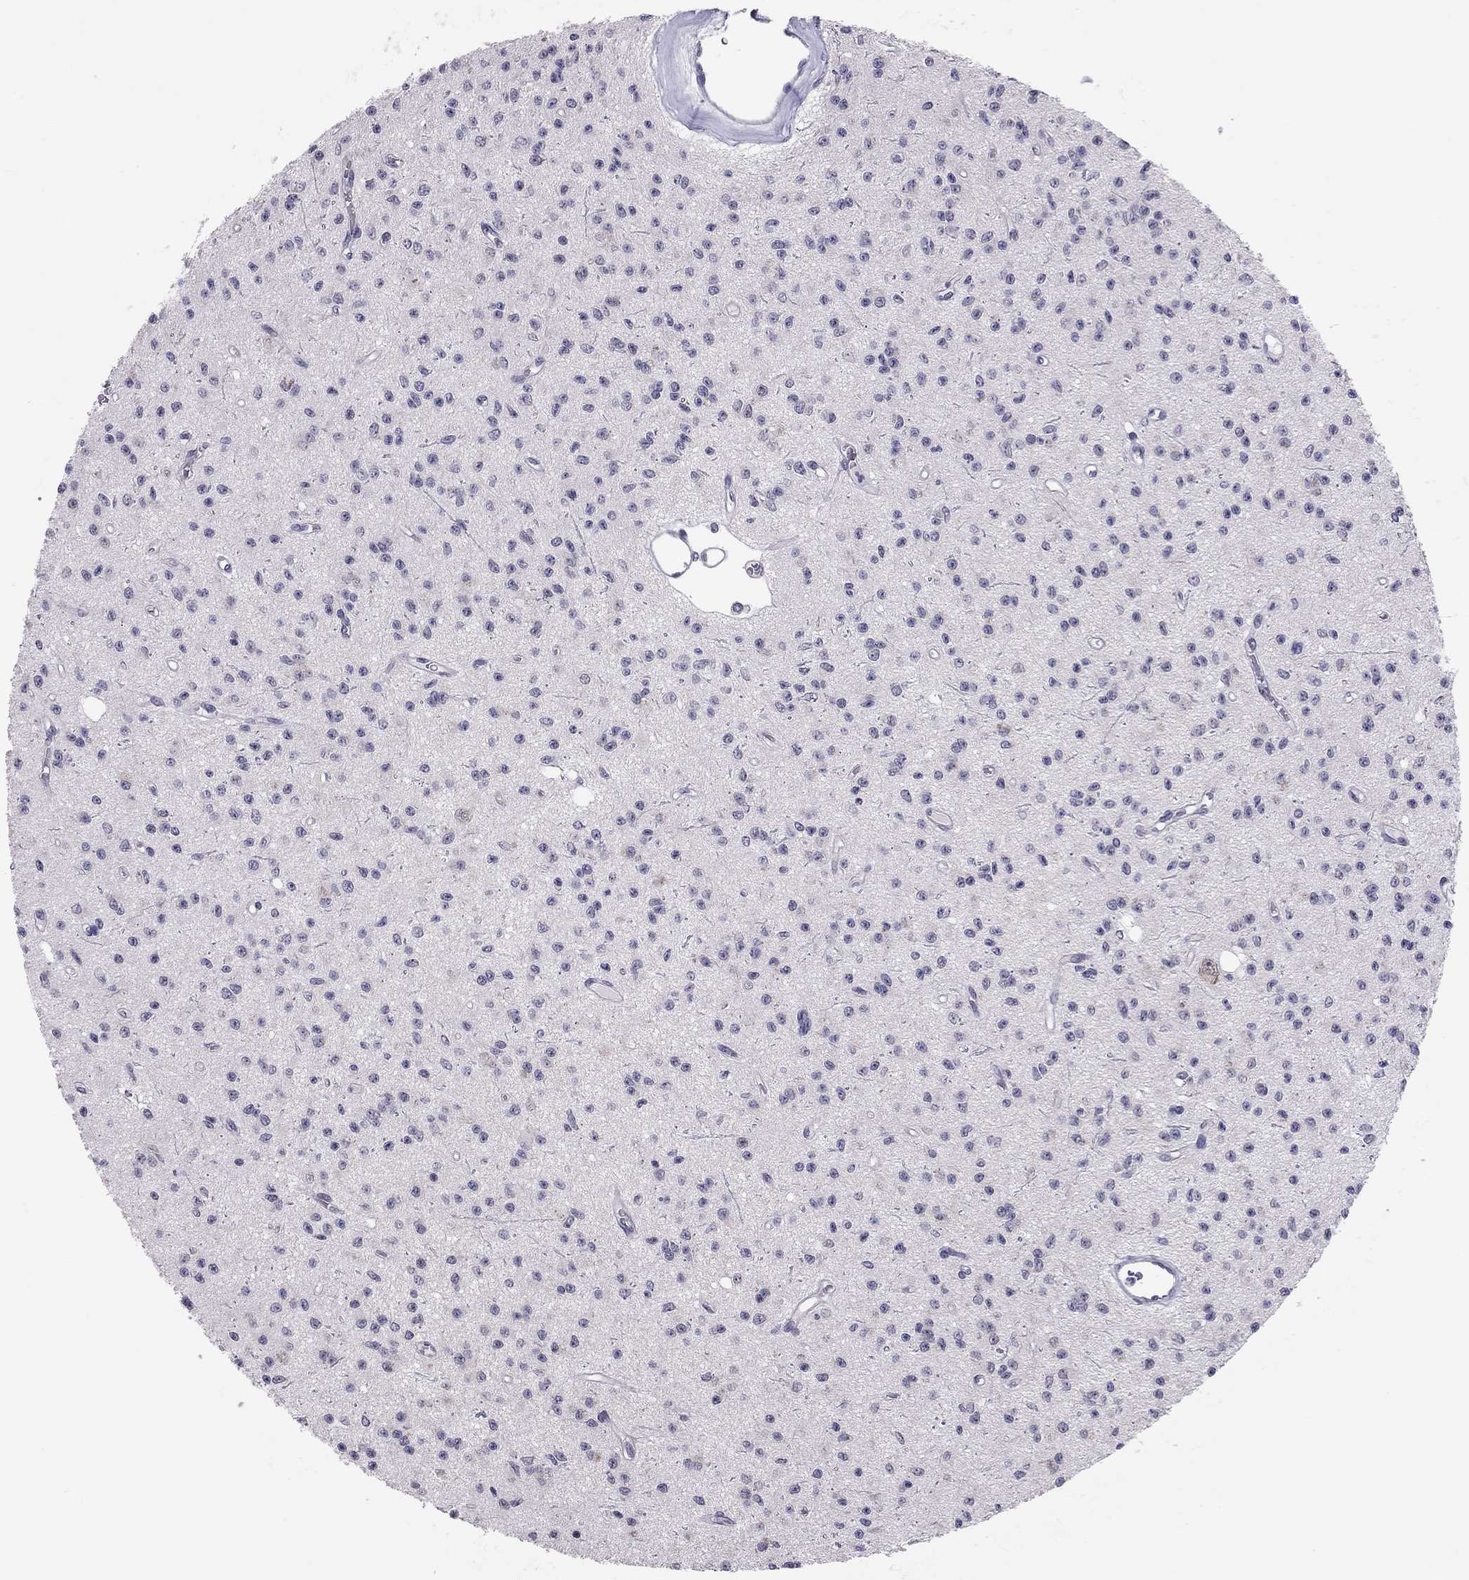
{"staining": {"intensity": "negative", "quantity": "none", "location": "none"}, "tissue": "glioma", "cell_type": "Tumor cells", "image_type": "cancer", "snomed": [{"axis": "morphology", "description": "Glioma, malignant, Low grade"}, {"axis": "topography", "description": "Brain"}], "caption": "Malignant glioma (low-grade) stained for a protein using IHC displays no expression tumor cells.", "gene": "HSF2BP", "patient": {"sex": "female", "age": 45}}